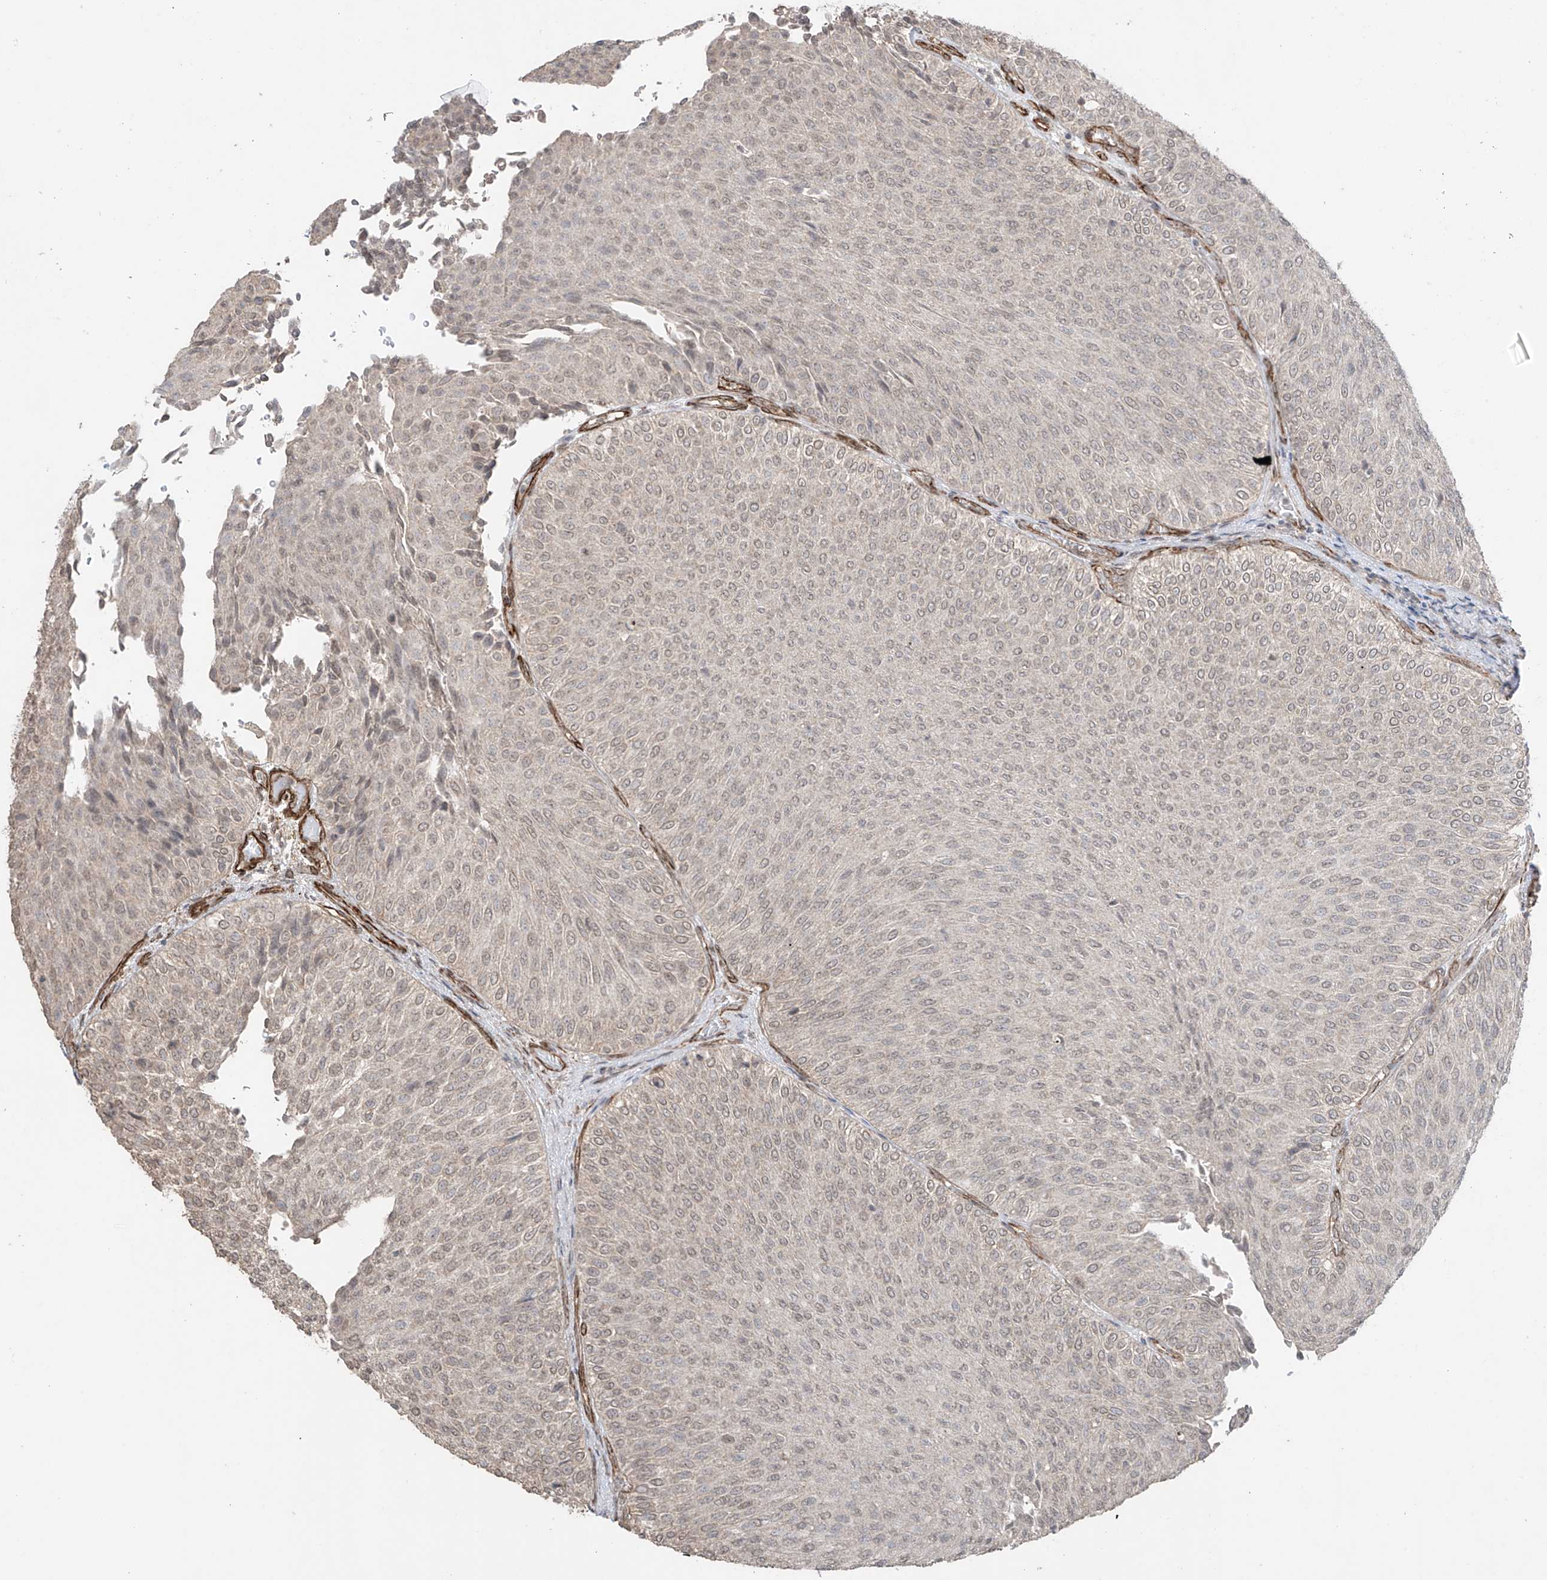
{"staining": {"intensity": "weak", "quantity": "25%-75%", "location": "nuclear"}, "tissue": "urothelial cancer", "cell_type": "Tumor cells", "image_type": "cancer", "snomed": [{"axis": "morphology", "description": "Urothelial carcinoma, Low grade"}, {"axis": "topography", "description": "Urinary bladder"}], "caption": "Tumor cells demonstrate low levels of weak nuclear expression in about 25%-75% of cells in urothelial cancer.", "gene": "TTLL5", "patient": {"sex": "male", "age": 78}}